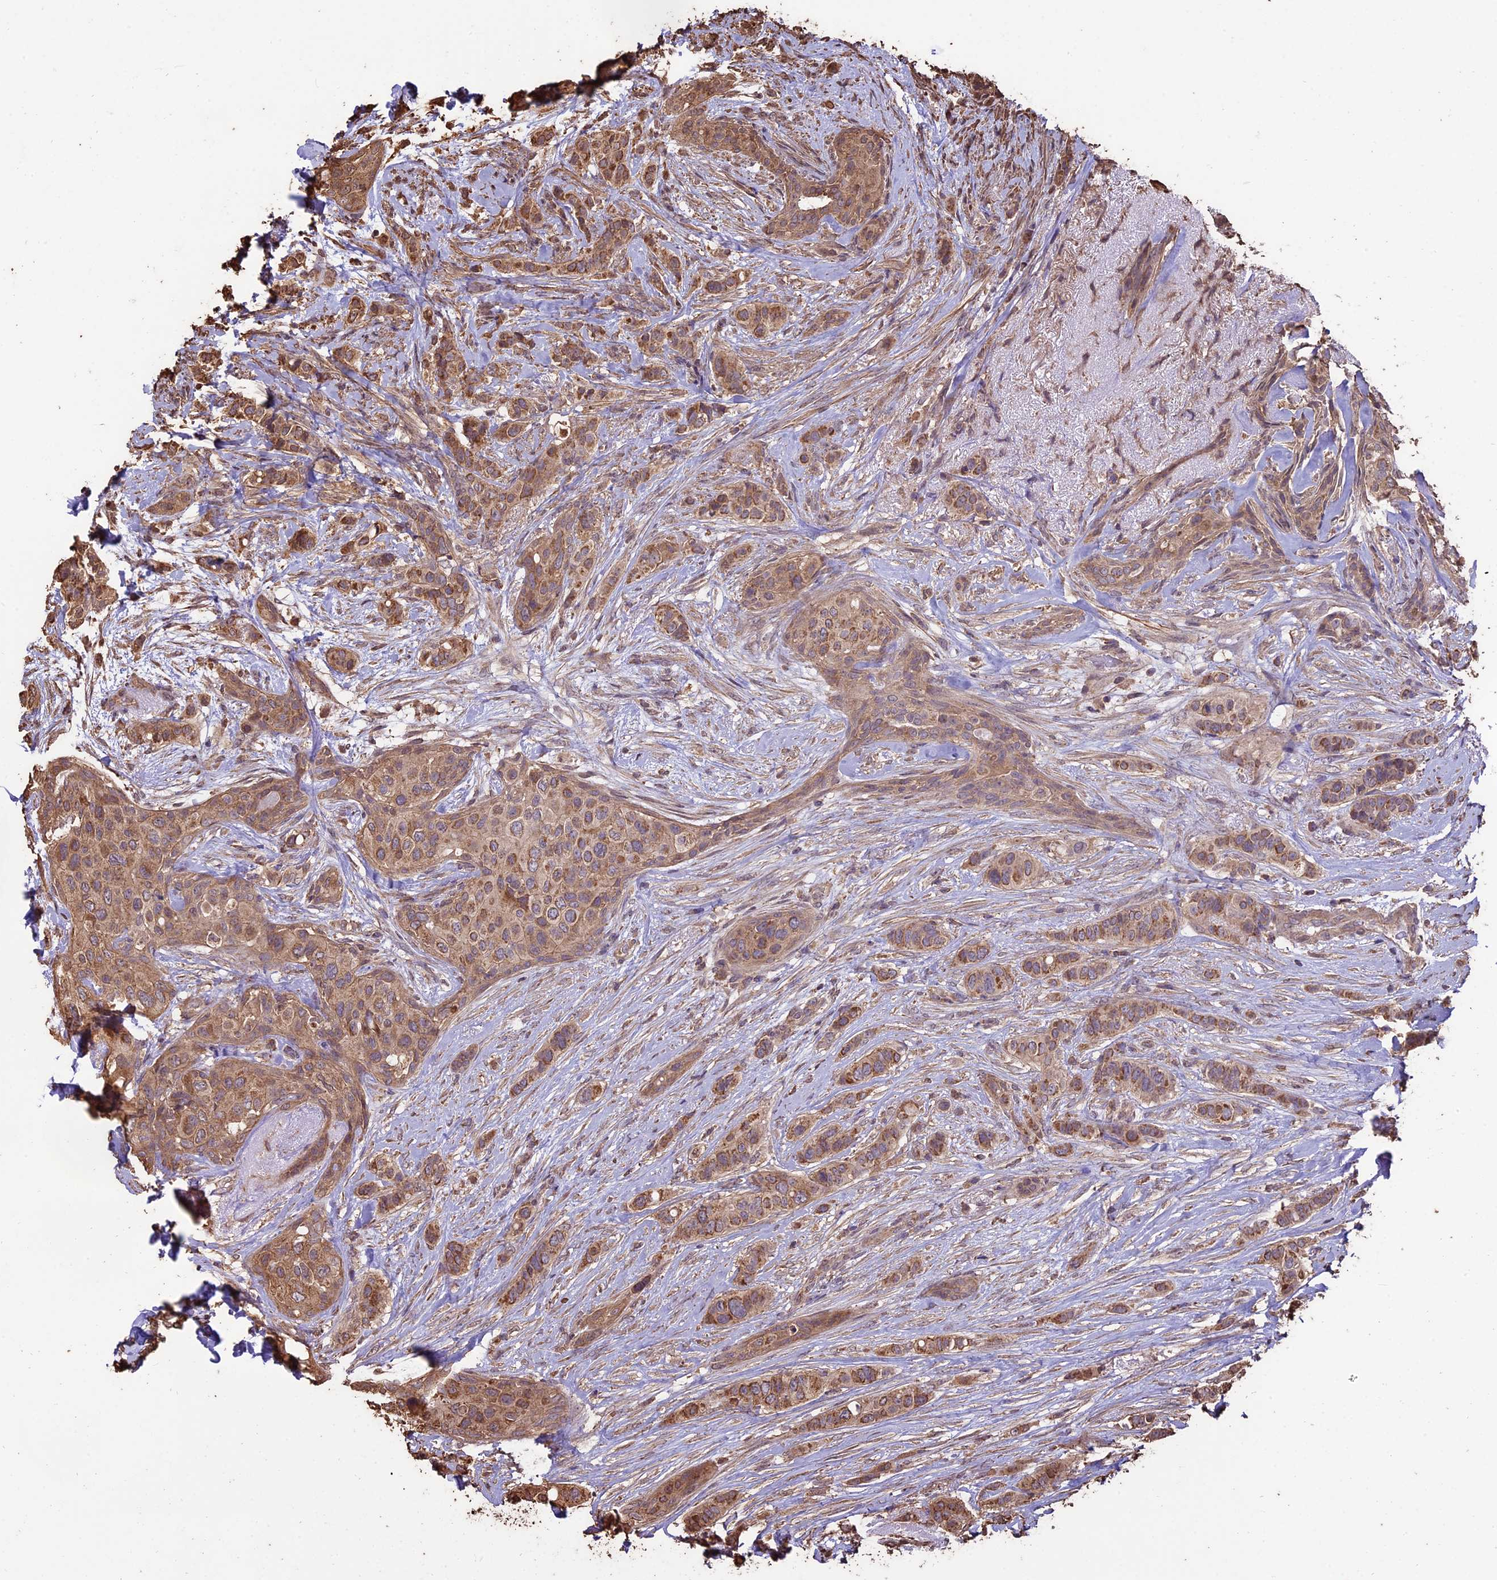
{"staining": {"intensity": "moderate", "quantity": ">75%", "location": "cytoplasmic/membranous"}, "tissue": "breast cancer", "cell_type": "Tumor cells", "image_type": "cancer", "snomed": [{"axis": "morphology", "description": "Lobular carcinoma"}, {"axis": "topography", "description": "Breast"}], "caption": "Protein expression analysis of breast cancer demonstrates moderate cytoplasmic/membranous positivity in about >75% of tumor cells.", "gene": "PGPEP1L", "patient": {"sex": "female", "age": 51}}